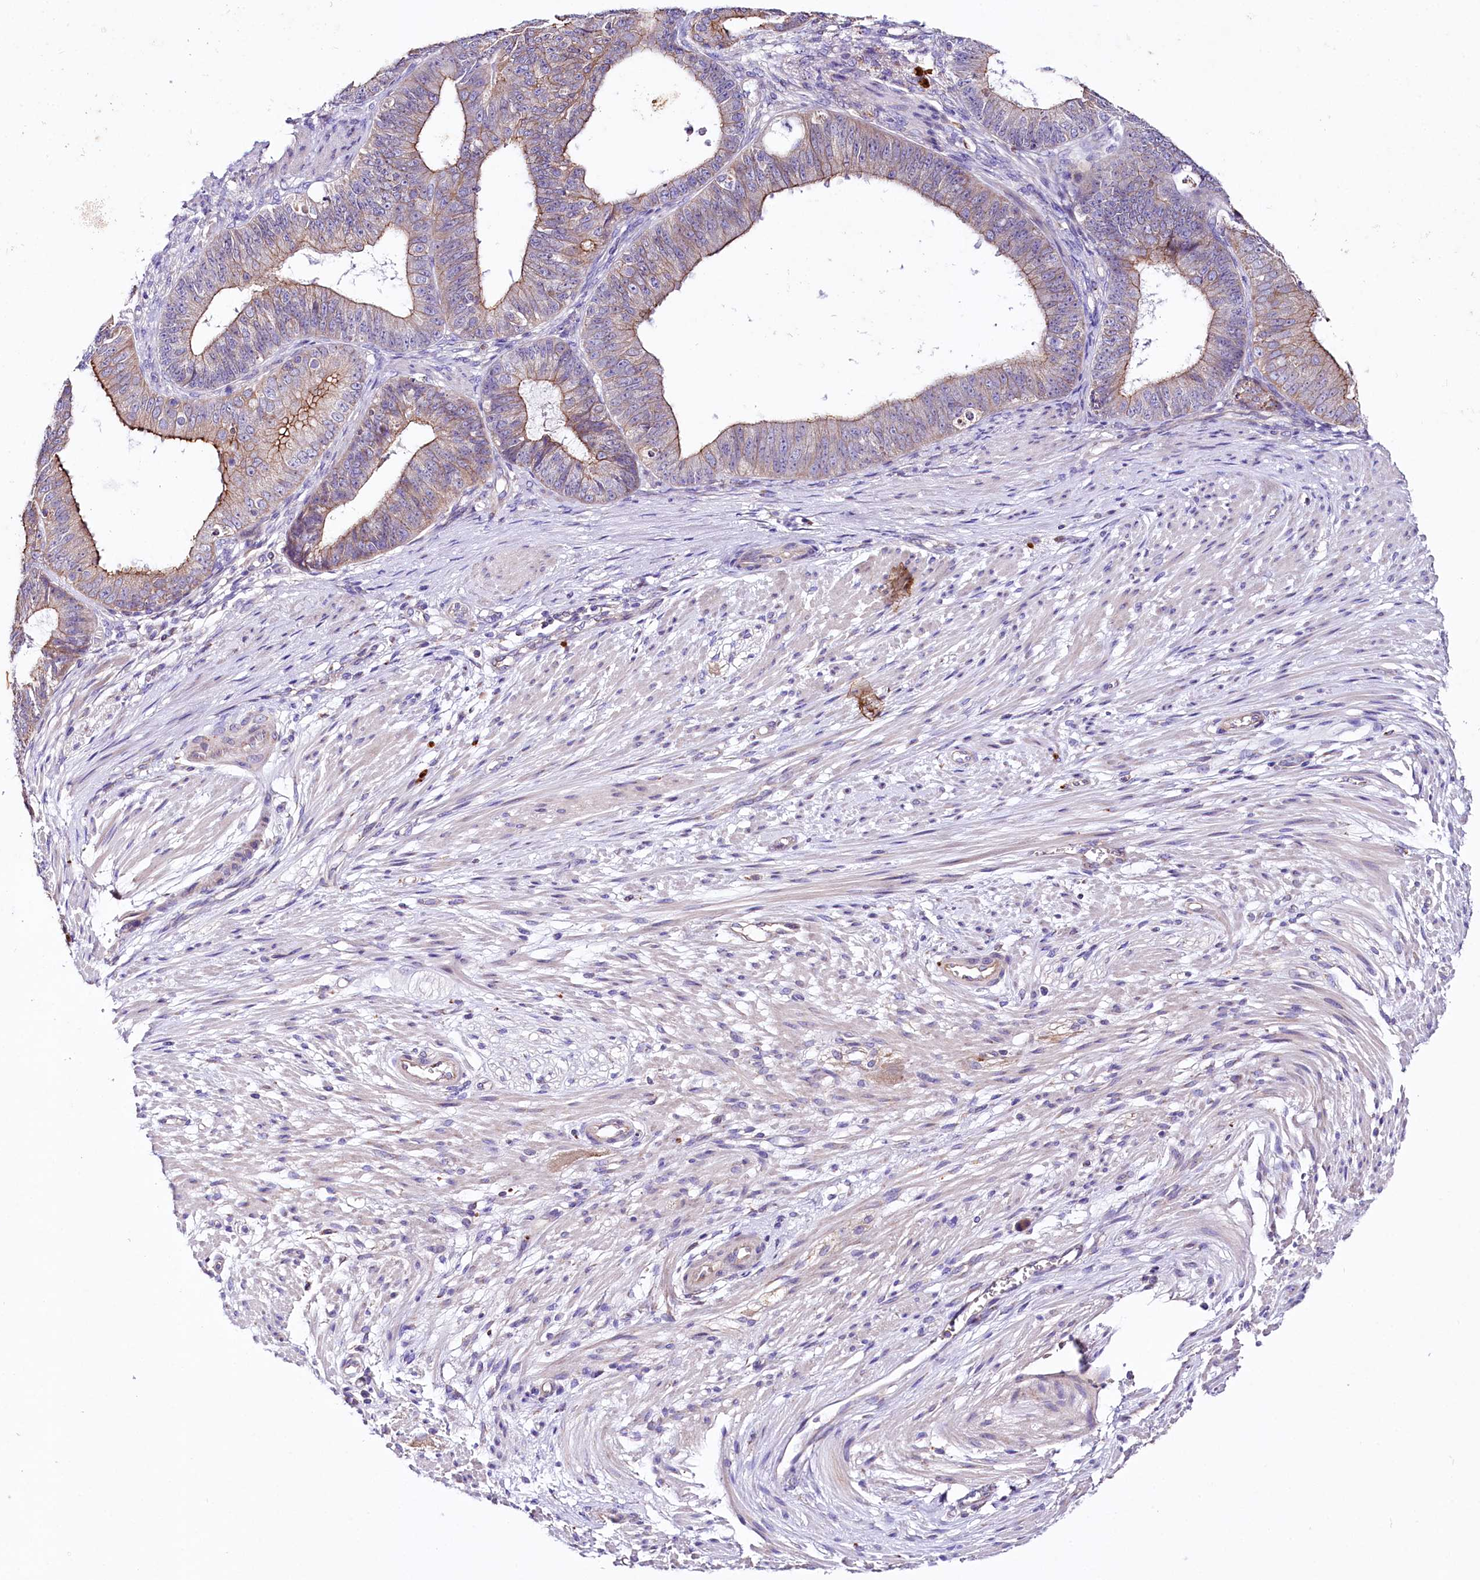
{"staining": {"intensity": "moderate", "quantity": "25%-75%", "location": "cytoplasmic/membranous"}, "tissue": "ovarian cancer", "cell_type": "Tumor cells", "image_type": "cancer", "snomed": [{"axis": "morphology", "description": "Carcinoma, endometroid"}, {"axis": "topography", "description": "Appendix"}, {"axis": "topography", "description": "Ovary"}], "caption": "IHC histopathology image of neoplastic tissue: human endometroid carcinoma (ovarian) stained using immunohistochemistry demonstrates medium levels of moderate protein expression localized specifically in the cytoplasmic/membranous of tumor cells, appearing as a cytoplasmic/membranous brown color.", "gene": "SACM1L", "patient": {"sex": "female", "age": 42}}